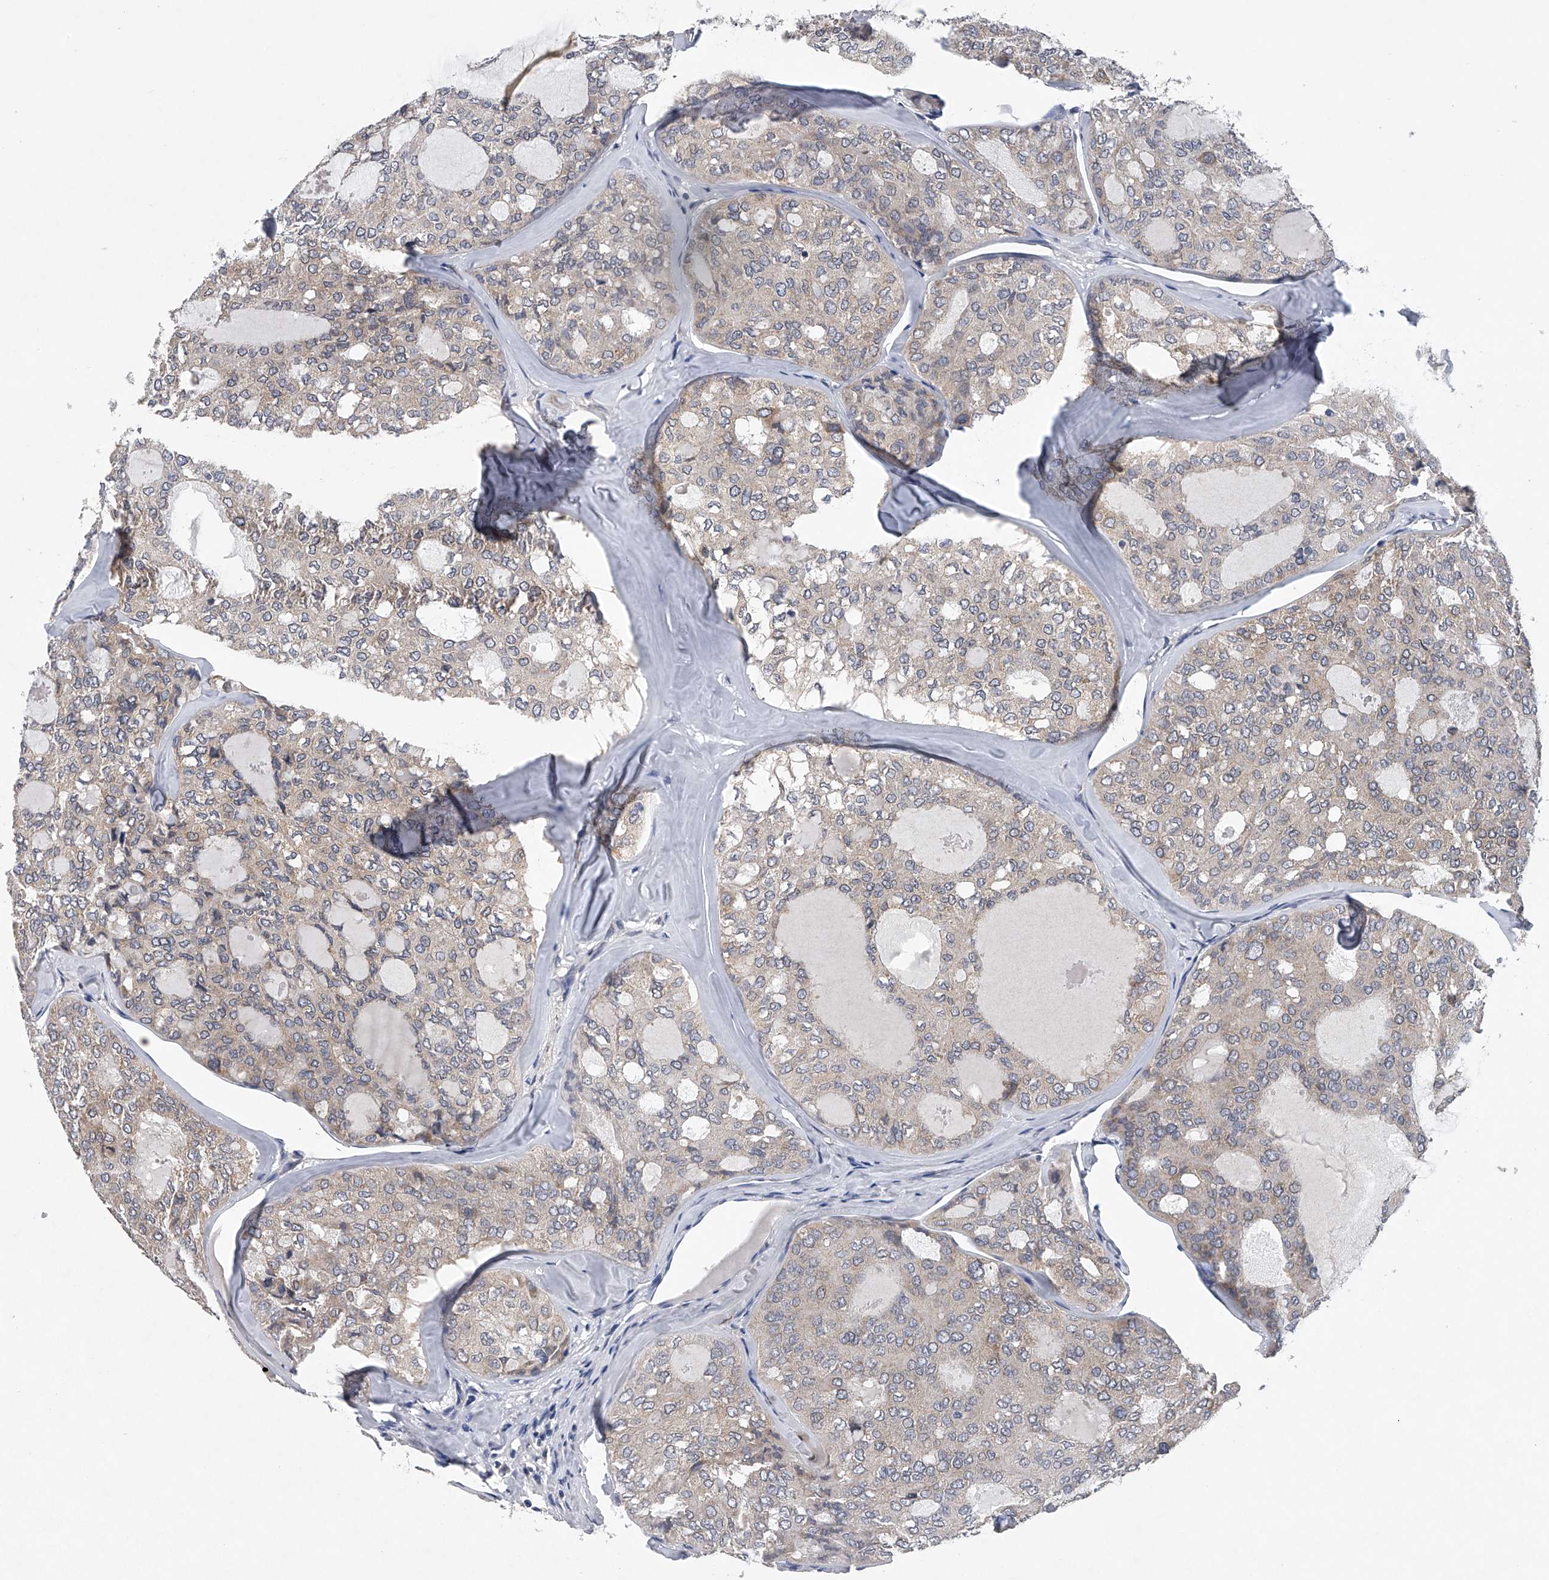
{"staining": {"intensity": "weak", "quantity": "<25%", "location": "cytoplasmic/membranous"}, "tissue": "thyroid cancer", "cell_type": "Tumor cells", "image_type": "cancer", "snomed": [{"axis": "morphology", "description": "Follicular adenoma carcinoma, NOS"}, {"axis": "topography", "description": "Thyroid gland"}], "caption": "Human follicular adenoma carcinoma (thyroid) stained for a protein using immunohistochemistry reveals no positivity in tumor cells.", "gene": "RNF5", "patient": {"sex": "male", "age": 75}}